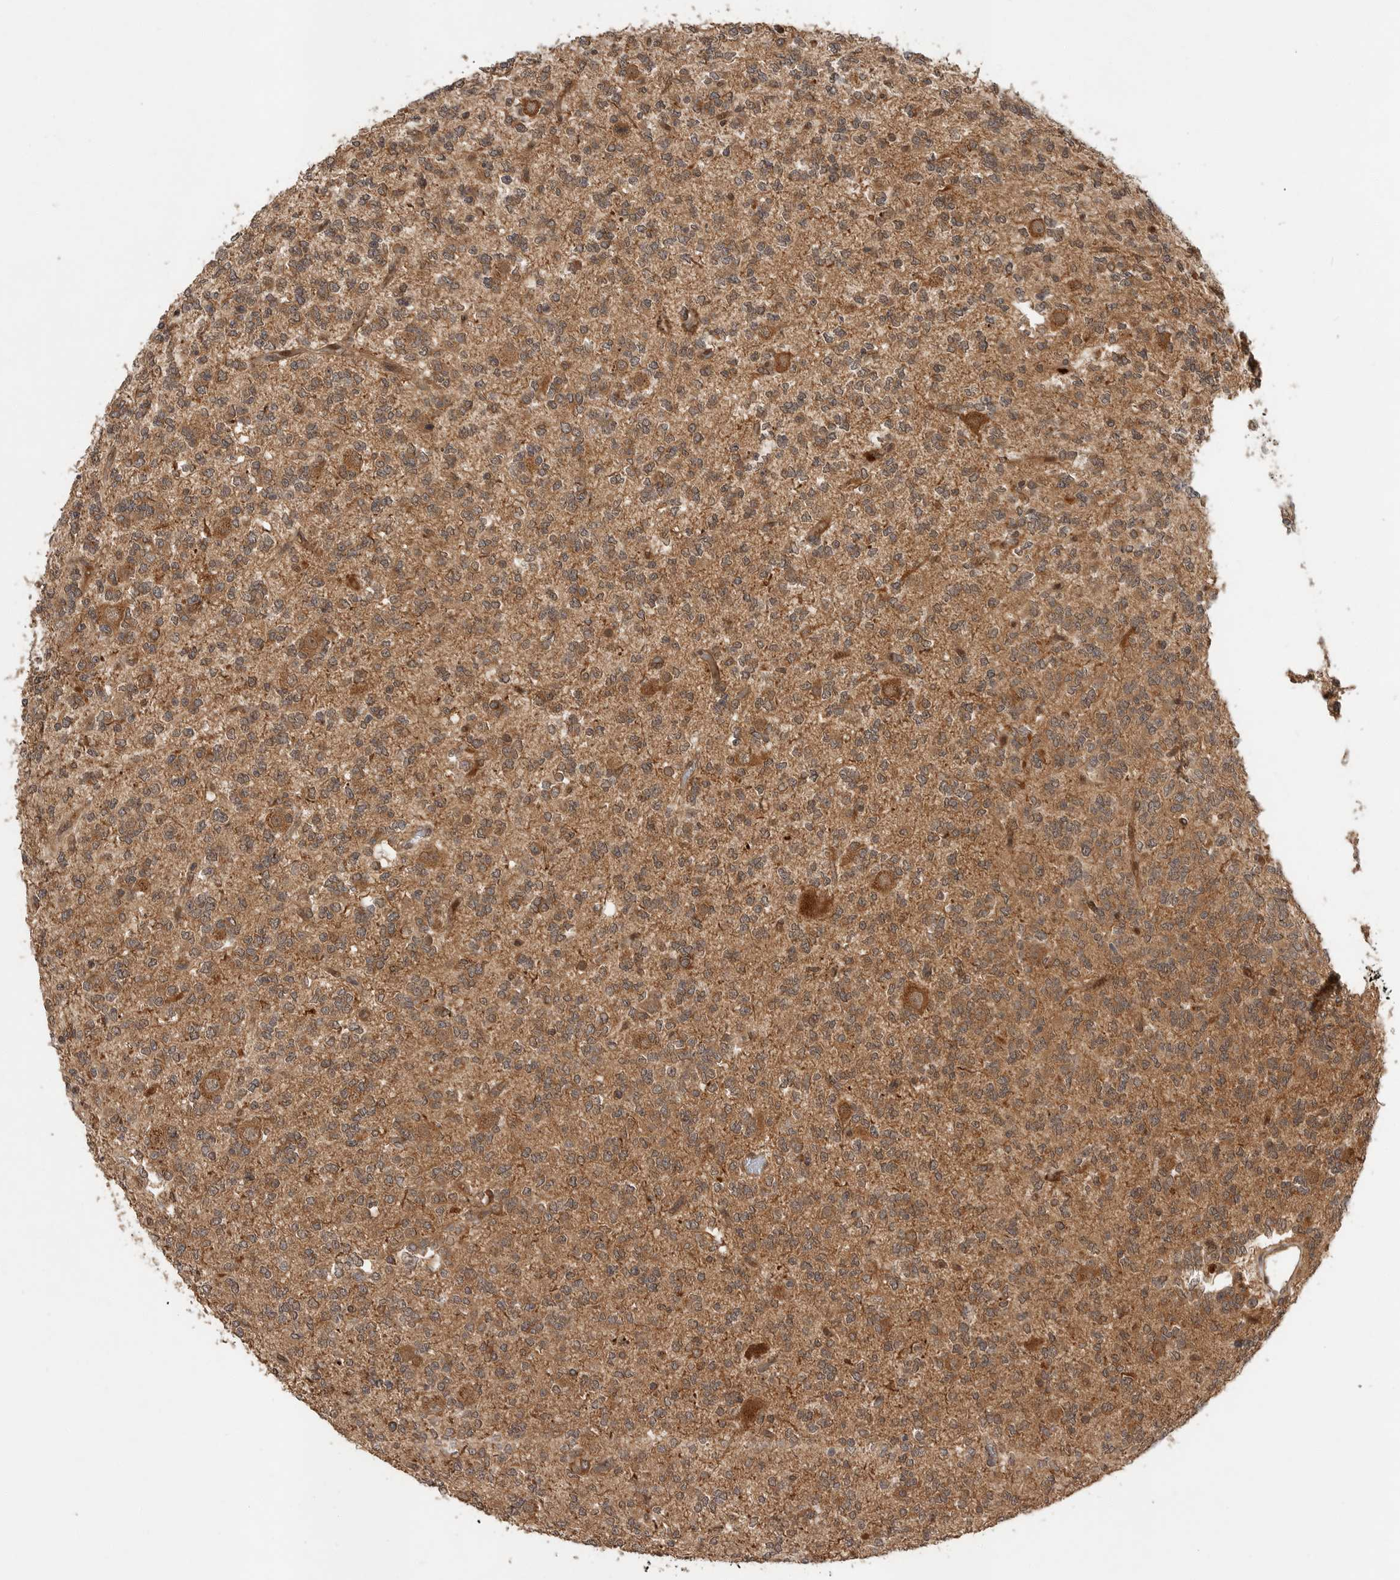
{"staining": {"intensity": "moderate", "quantity": ">75%", "location": "cytoplasmic/membranous"}, "tissue": "glioma", "cell_type": "Tumor cells", "image_type": "cancer", "snomed": [{"axis": "morphology", "description": "Glioma, malignant, Low grade"}, {"axis": "topography", "description": "Brain"}], "caption": "Human malignant glioma (low-grade) stained with a protein marker shows moderate staining in tumor cells.", "gene": "OSBPL9", "patient": {"sex": "male", "age": 38}}